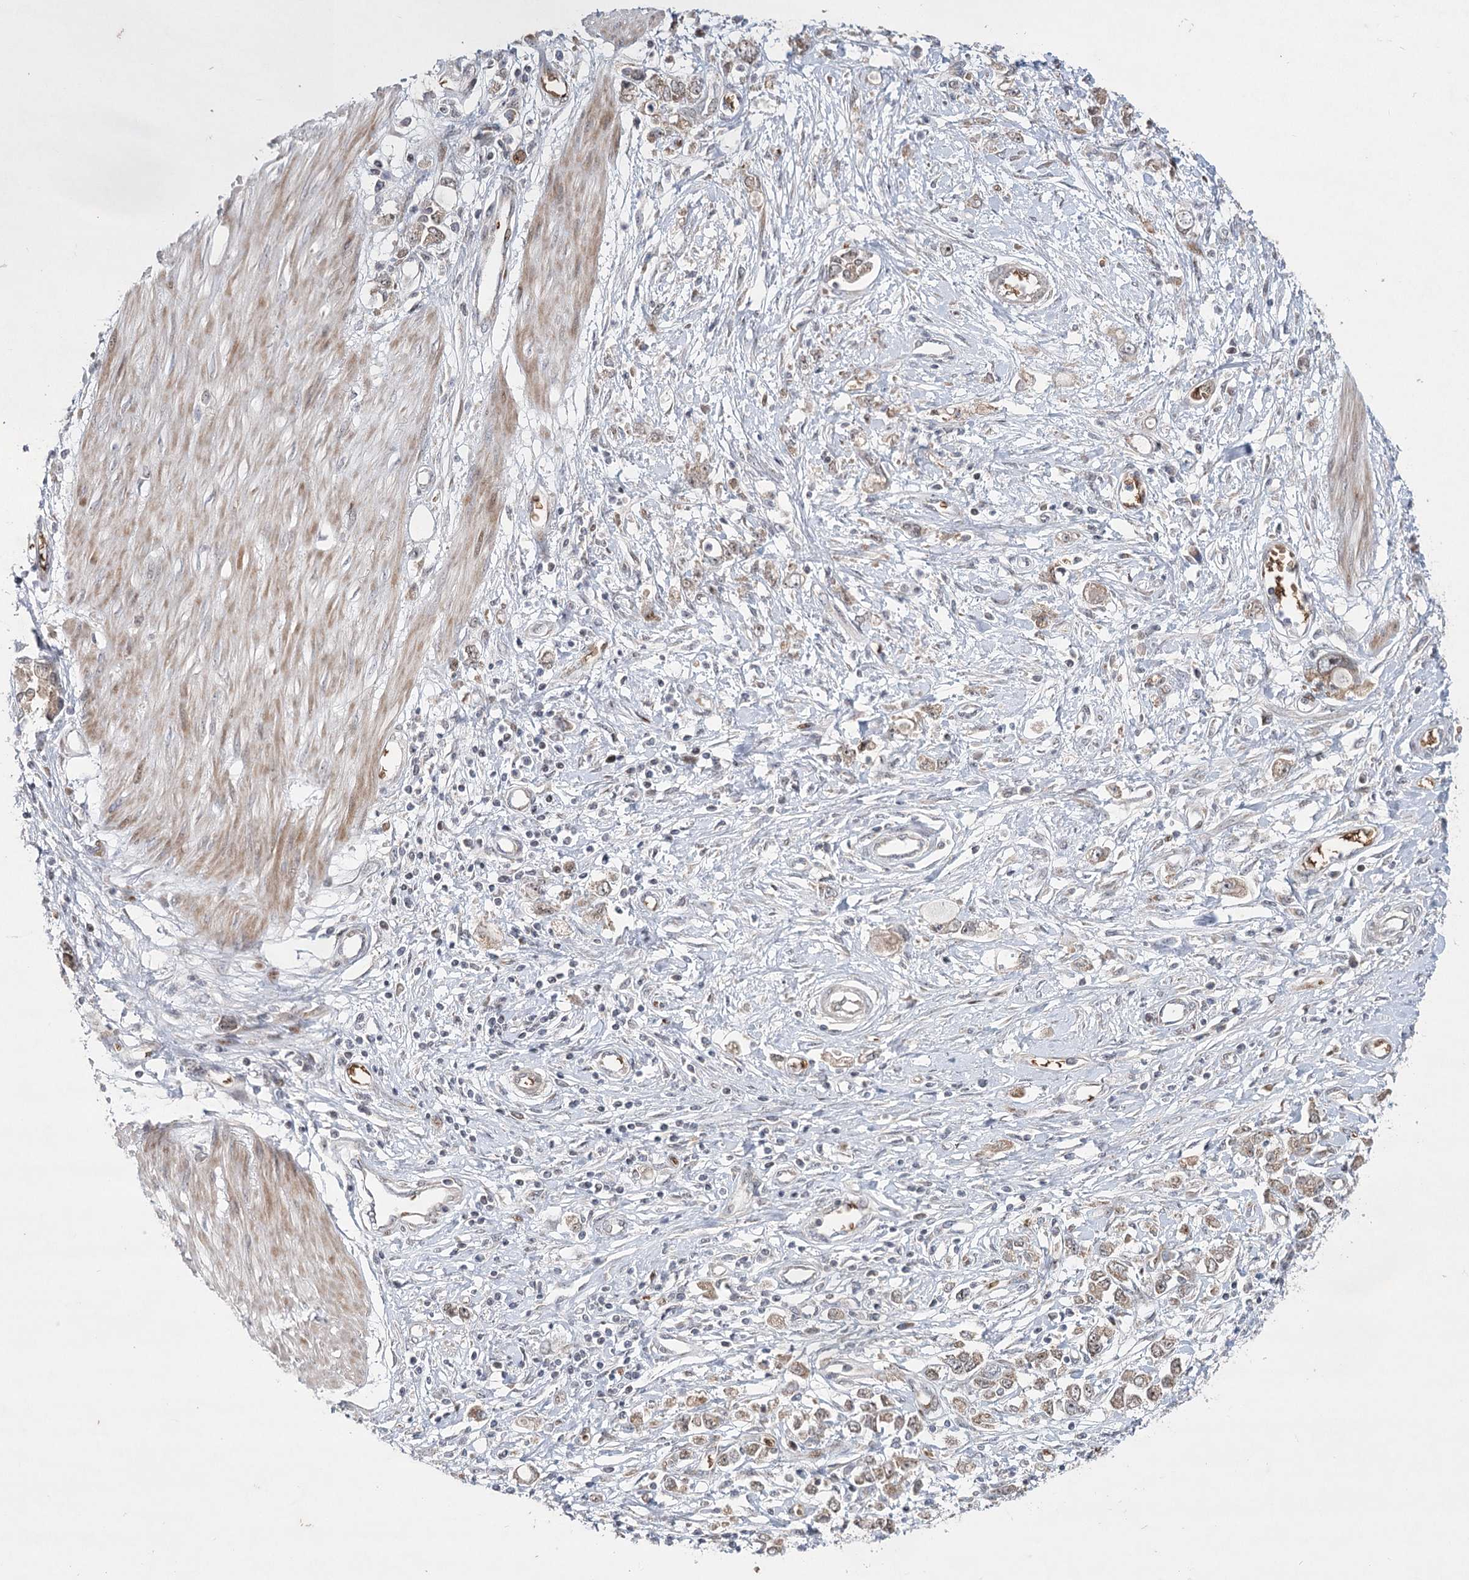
{"staining": {"intensity": "weak", "quantity": ">75%", "location": "cytoplasmic/membranous"}, "tissue": "stomach cancer", "cell_type": "Tumor cells", "image_type": "cancer", "snomed": [{"axis": "morphology", "description": "Adenocarcinoma, NOS"}, {"axis": "topography", "description": "Stomach"}], "caption": "IHC (DAB (3,3'-diaminobenzidine)) staining of stomach cancer displays weak cytoplasmic/membranous protein positivity in approximately >75% of tumor cells. Nuclei are stained in blue.", "gene": "NSMCE4A", "patient": {"sex": "female", "age": 76}}